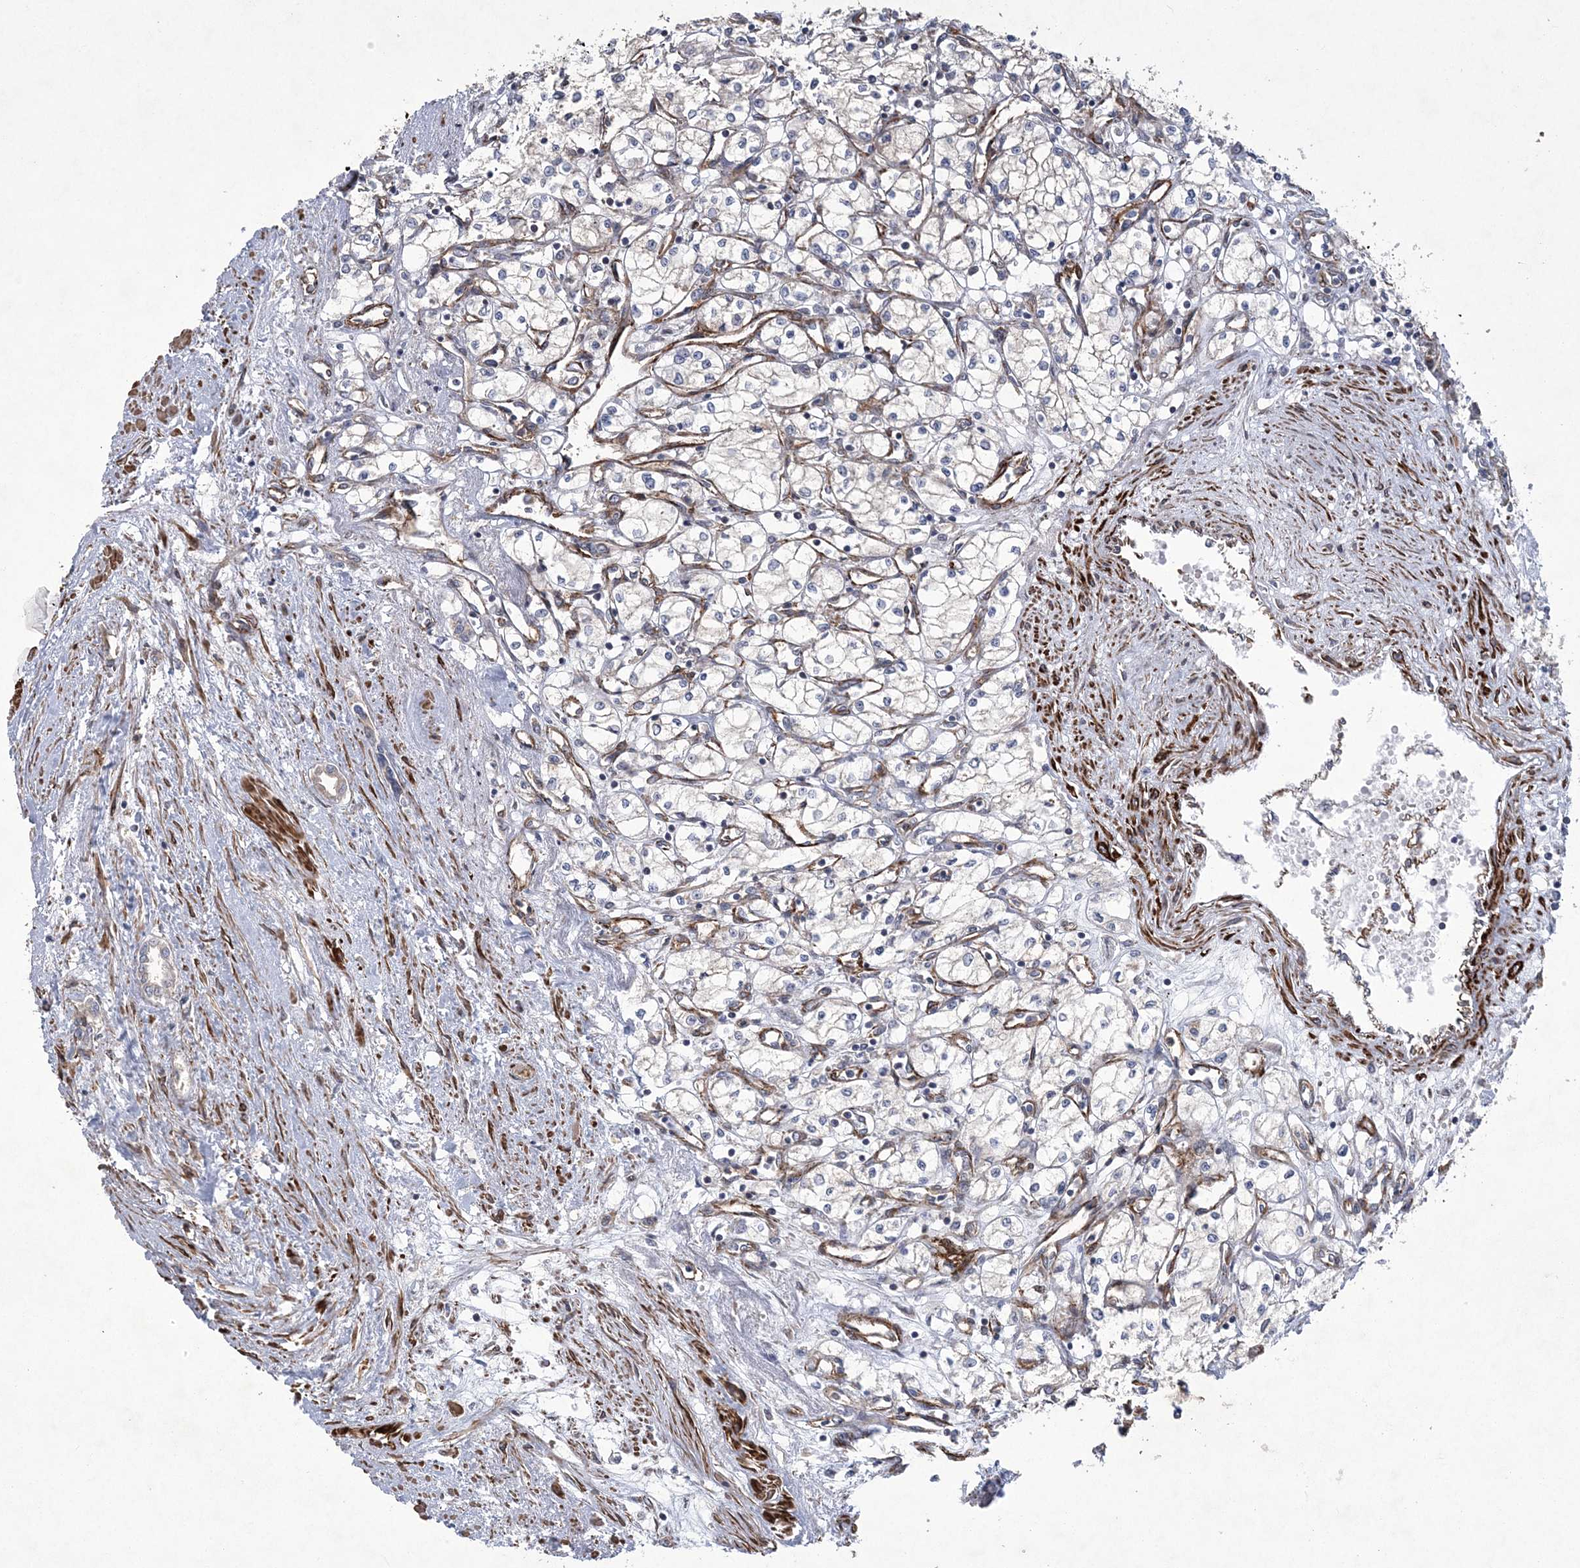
{"staining": {"intensity": "negative", "quantity": "none", "location": "none"}, "tissue": "renal cancer", "cell_type": "Tumor cells", "image_type": "cancer", "snomed": [{"axis": "morphology", "description": "Adenocarcinoma, NOS"}, {"axis": "topography", "description": "Kidney"}], "caption": "Immunohistochemical staining of human renal adenocarcinoma exhibits no significant staining in tumor cells.", "gene": "ARSJ", "patient": {"sex": "male", "age": 59}}